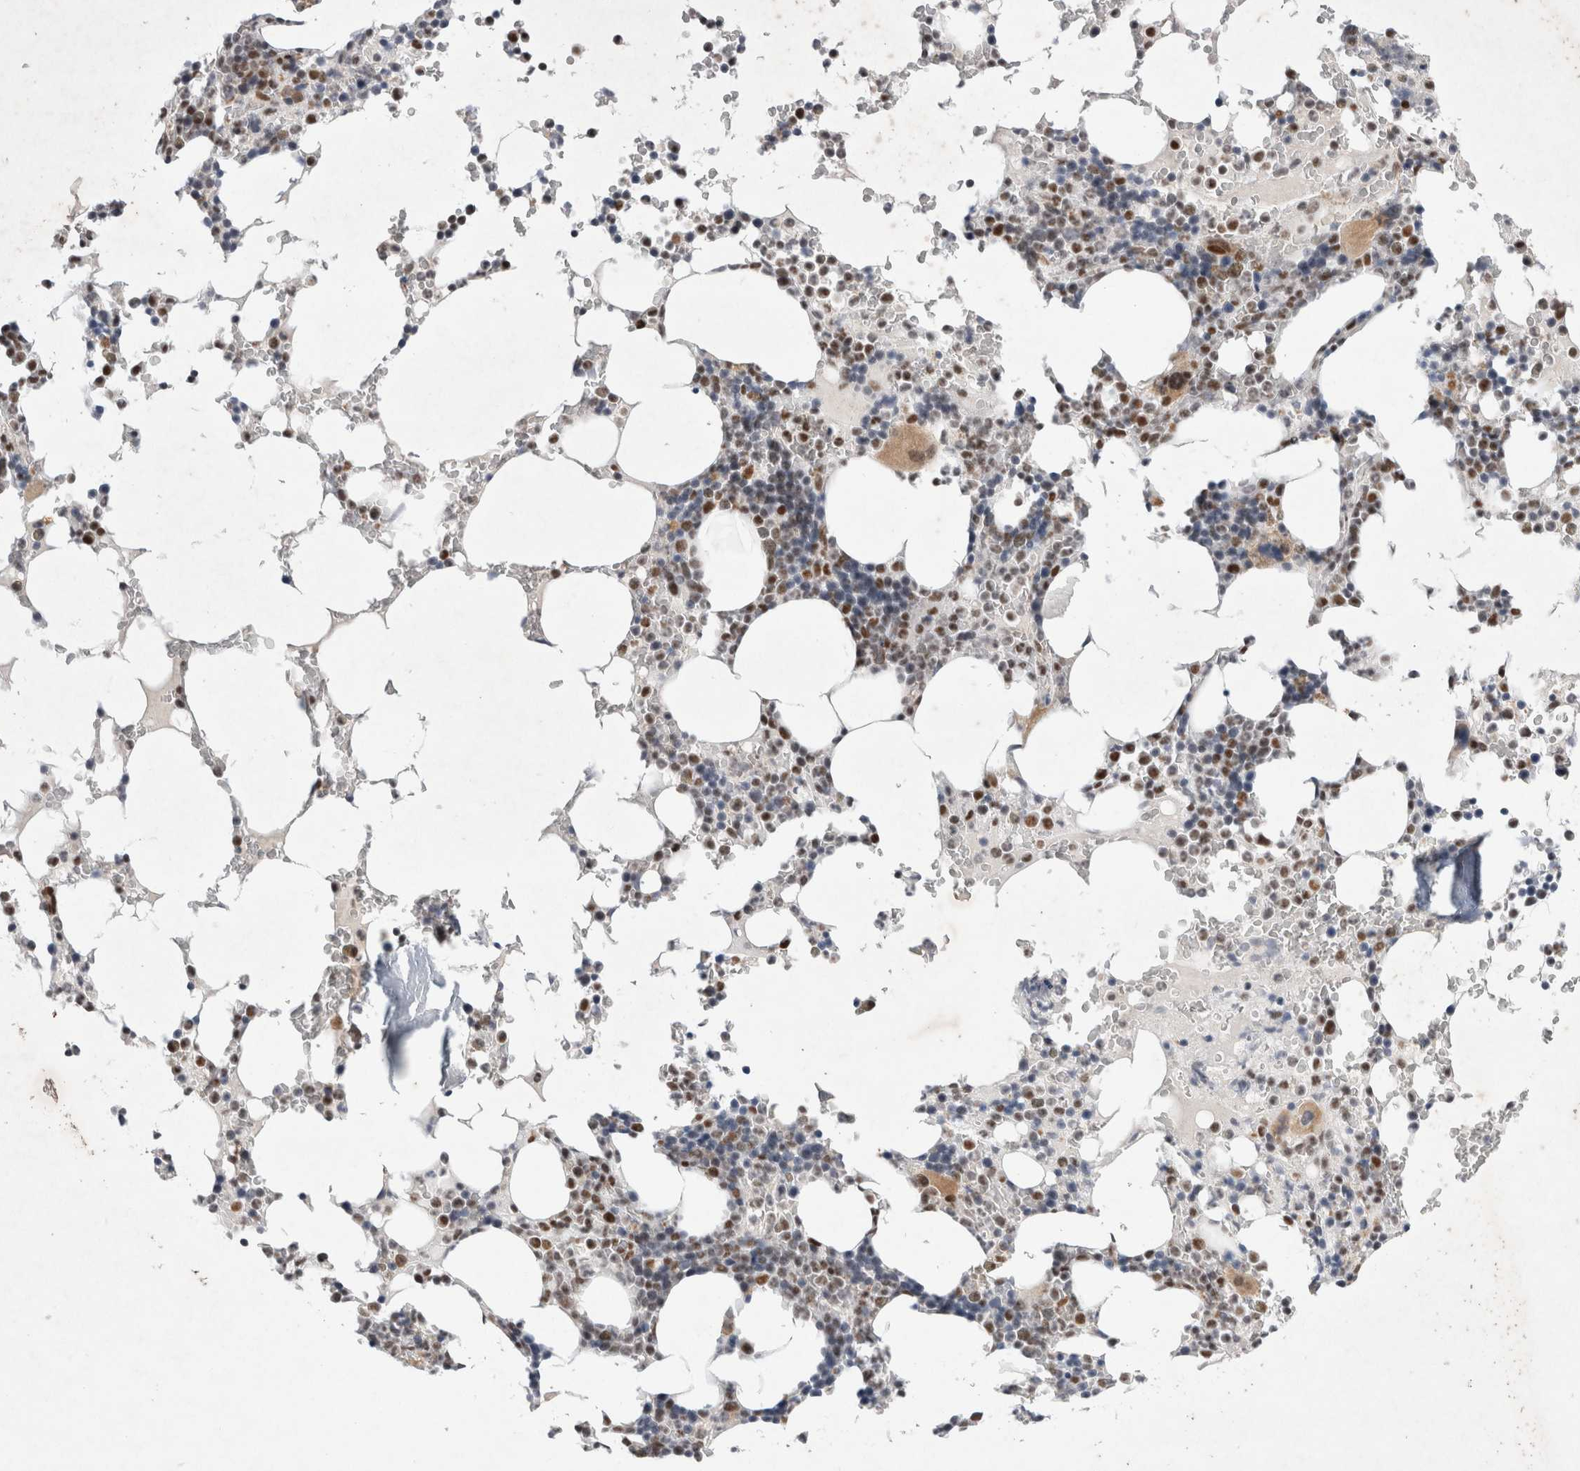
{"staining": {"intensity": "strong", "quantity": "25%-75%", "location": "nuclear"}, "tissue": "bone marrow", "cell_type": "Hematopoietic cells", "image_type": "normal", "snomed": [{"axis": "morphology", "description": "Normal tissue, NOS"}, {"axis": "topography", "description": "Bone marrow"}], "caption": "IHC micrograph of unremarkable human bone marrow stained for a protein (brown), which exhibits high levels of strong nuclear expression in about 25%-75% of hematopoietic cells.", "gene": "RBM6", "patient": {"sex": "male", "age": 58}}